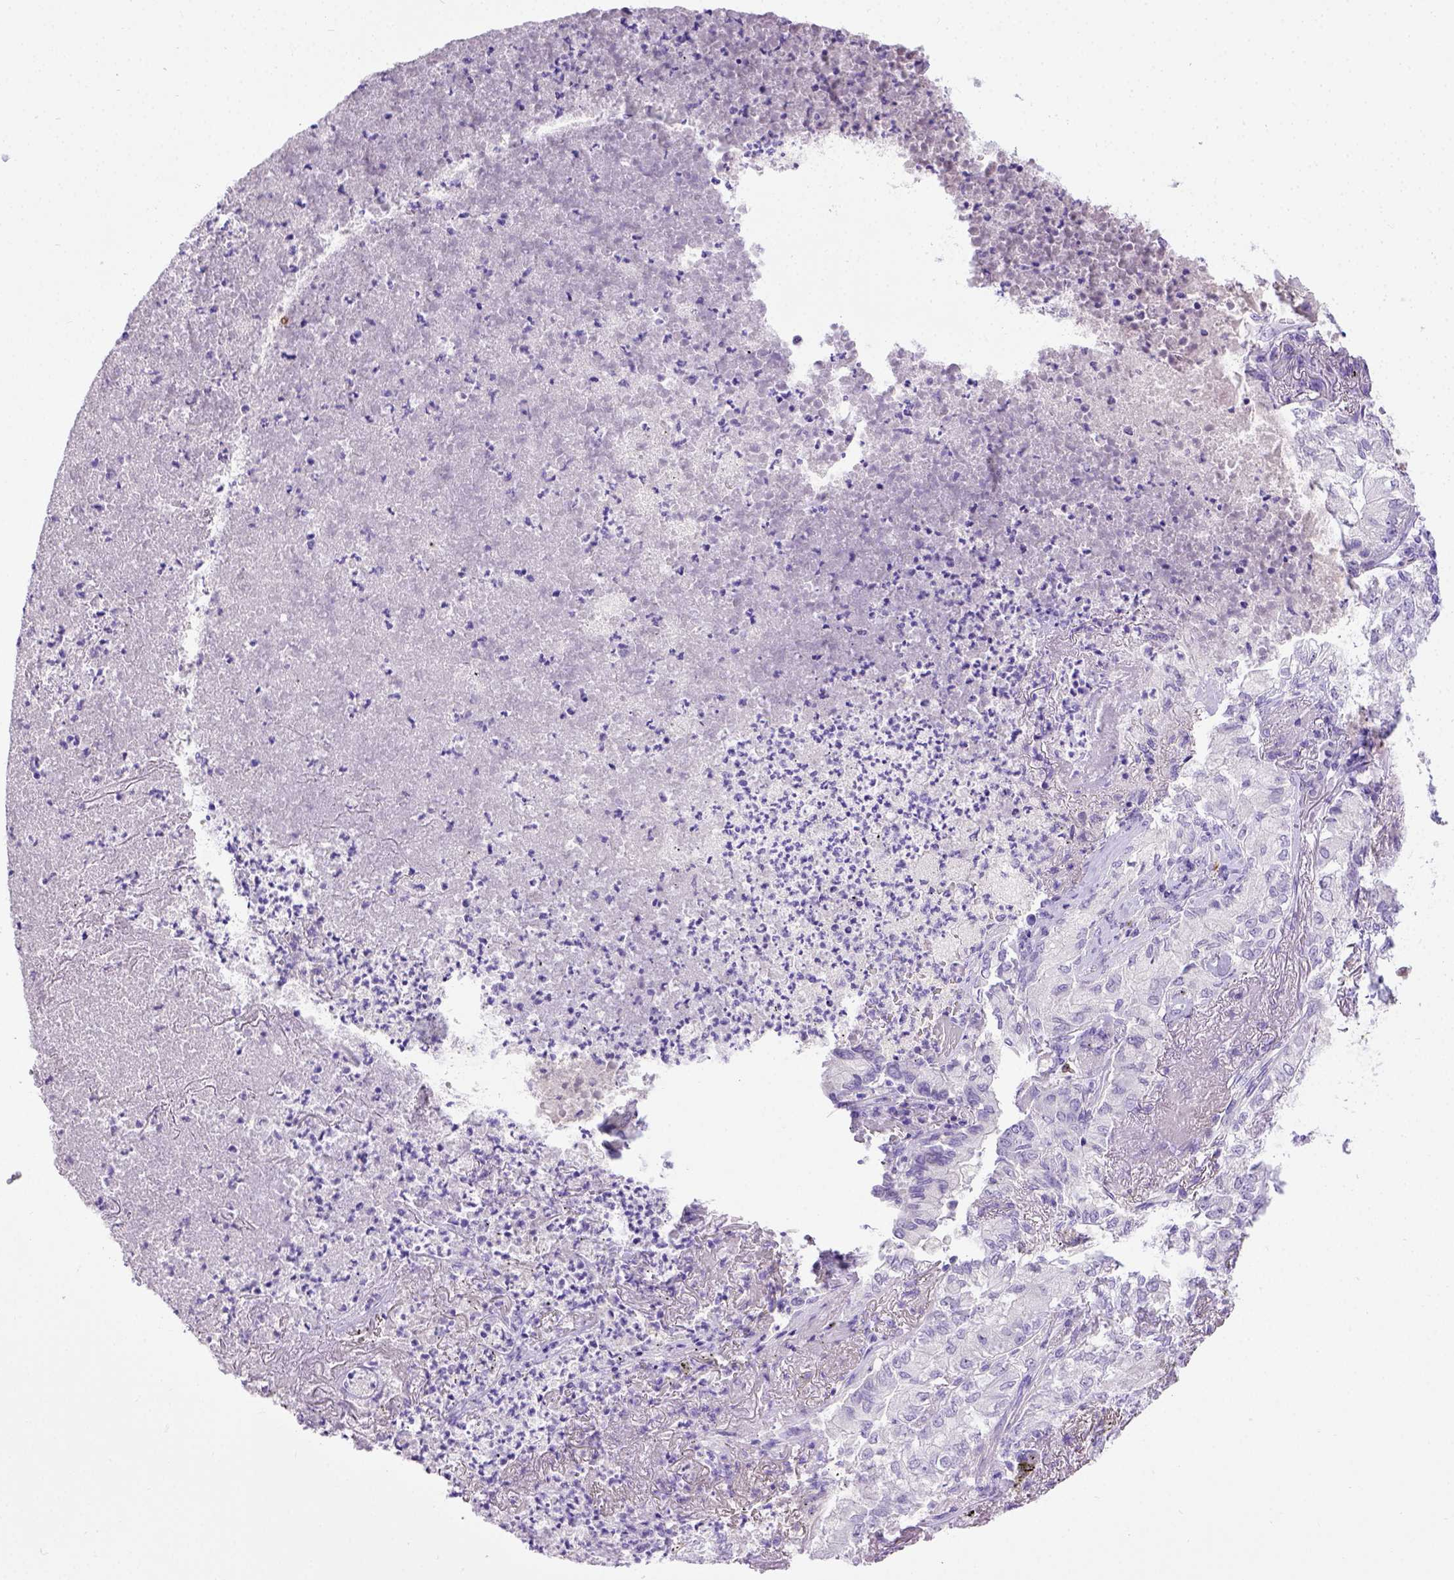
{"staining": {"intensity": "negative", "quantity": "none", "location": "none"}, "tissue": "lung cancer", "cell_type": "Tumor cells", "image_type": "cancer", "snomed": [{"axis": "morphology", "description": "Adenocarcinoma, NOS"}, {"axis": "topography", "description": "Lung"}], "caption": "Tumor cells show no significant protein expression in lung adenocarcinoma.", "gene": "B3GAT1", "patient": {"sex": "female", "age": 73}}